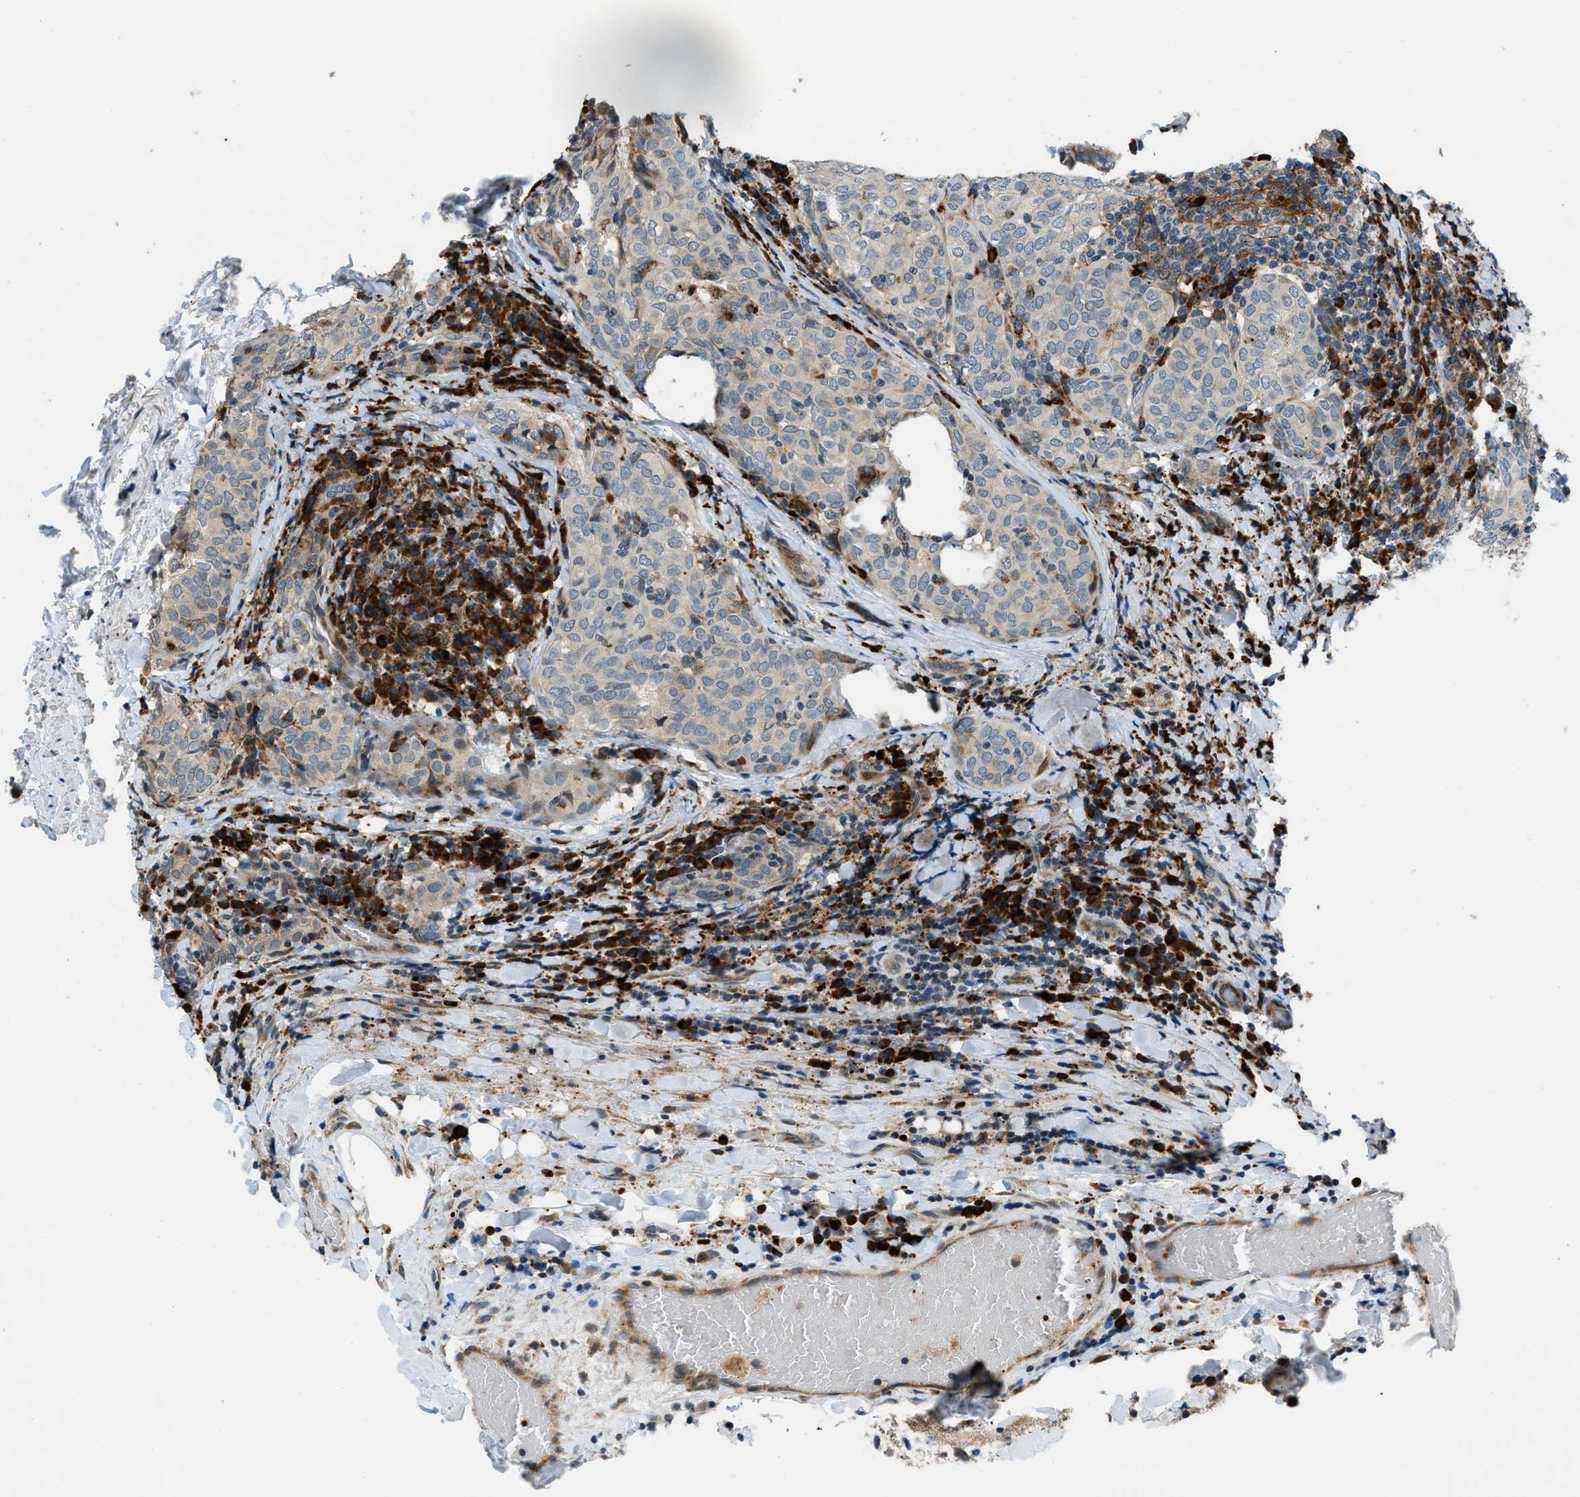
{"staining": {"intensity": "negative", "quantity": "none", "location": "none"}, "tissue": "thyroid cancer", "cell_type": "Tumor cells", "image_type": "cancer", "snomed": [{"axis": "morphology", "description": "Normal tissue, NOS"}, {"axis": "morphology", "description": "Papillary adenocarcinoma, NOS"}, {"axis": "topography", "description": "Thyroid gland"}], "caption": "A photomicrograph of papillary adenocarcinoma (thyroid) stained for a protein demonstrates no brown staining in tumor cells.", "gene": "HERC2", "patient": {"sex": "female", "age": 30}}